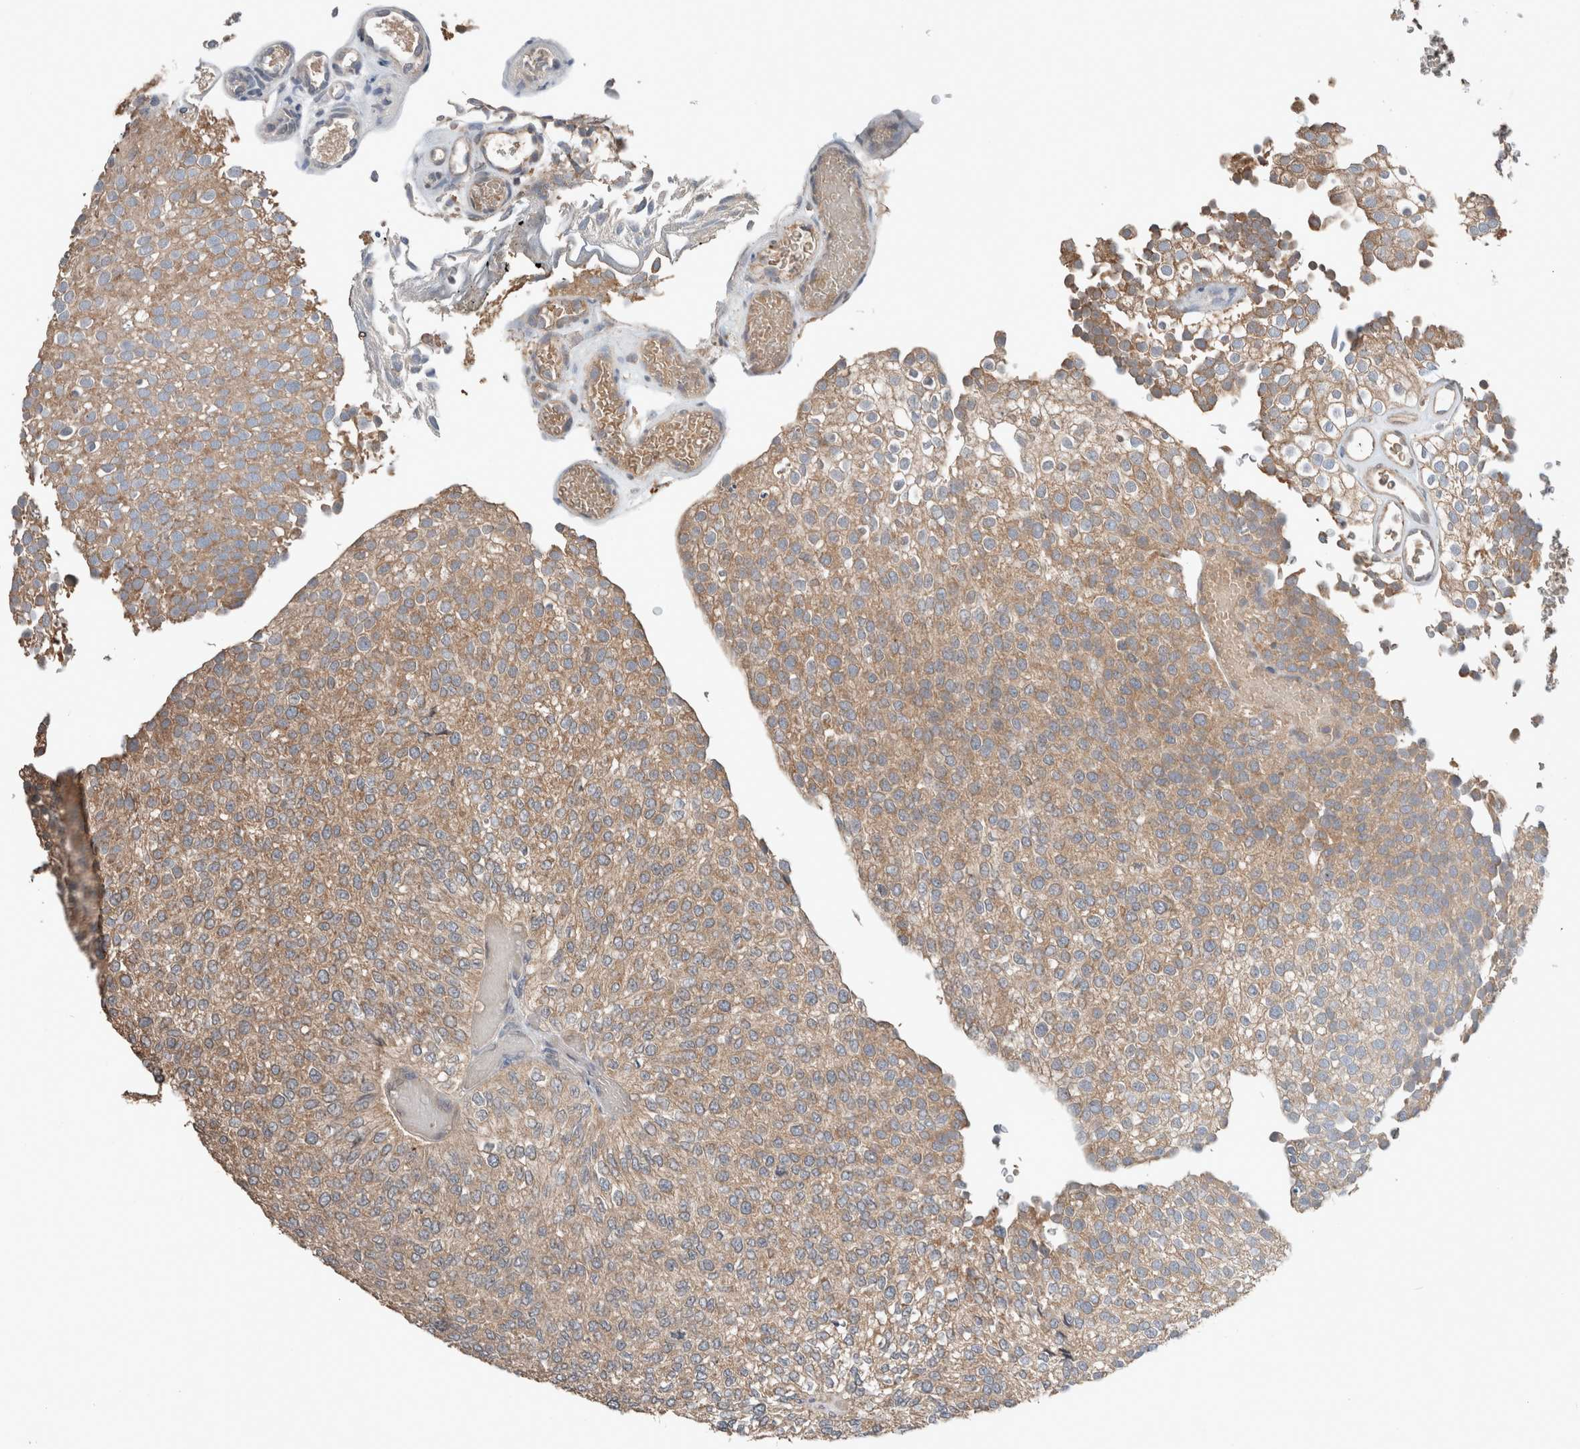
{"staining": {"intensity": "weak", "quantity": ">75%", "location": "cytoplasmic/membranous"}, "tissue": "urothelial cancer", "cell_type": "Tumor cells", "image_type": "cancer", "snomed": [{"axis": "morphology", "description": "Urothelial carcinoma, Low grade"}, {"axis": "topography", "description": "Urinary bladder"}], "caption": "Urothelial carcinoma (low-grade) stained with DAB (3,3'-diaminobenzidine) immunohistochemistry (IHC) demonstrates low levels of weak cytoplasmic/membranous positivity in approximately >75% of tumor cells.", "gene": "ERAP2", "patient": {"sex": "male", "age": 78}}